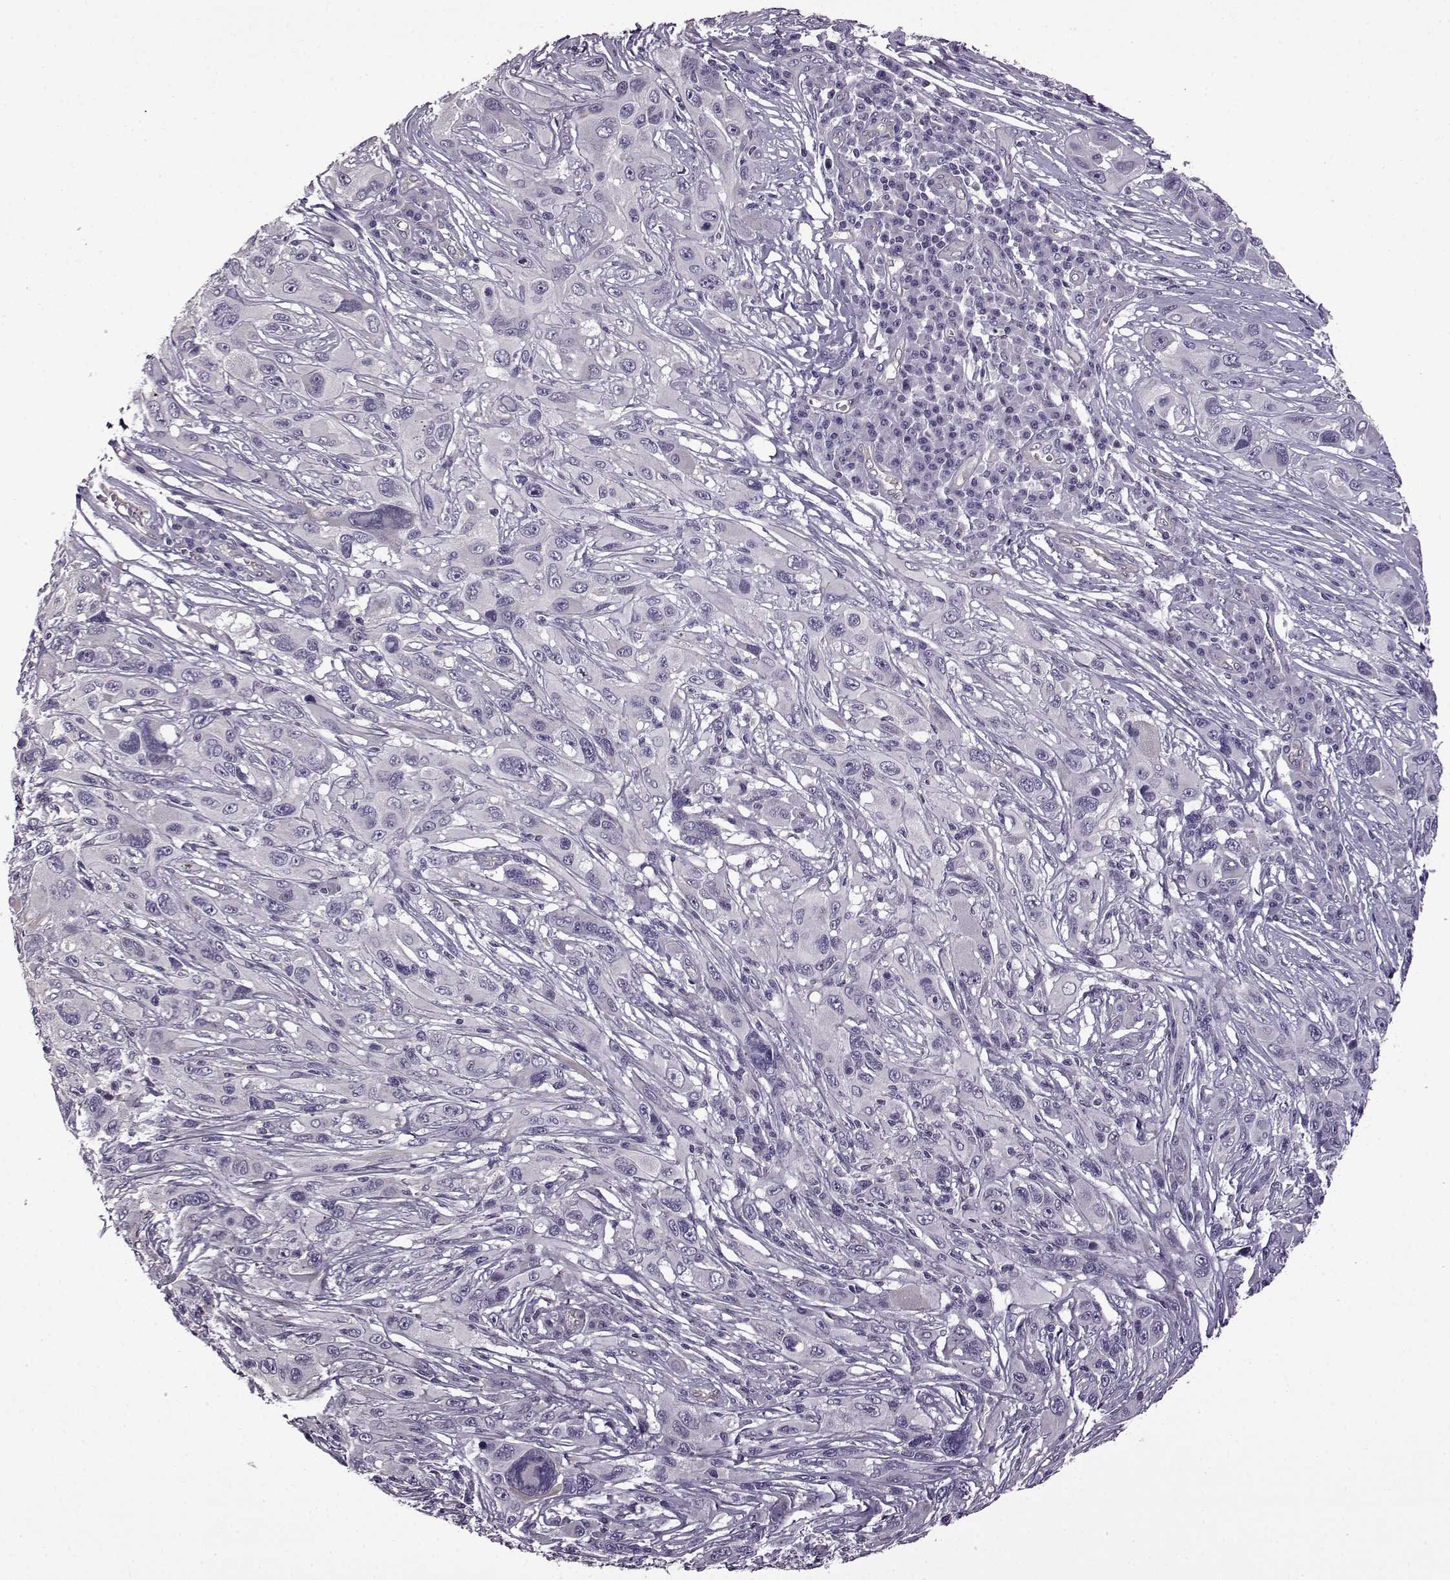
{"staining": {"intensity": "negative", "quantity": "none", "location": "none"}, "tissue": "melanoma", "cell_type": "Tumor cells", "image_type": "cancer", "snomed": [{"axis": "morphology", "description": "Malignant melanoma, NOS"}, {"axis": "topography", "description": "Skin"}], "caption": "The histopathology image demonstrates no staining of tumor cells in melanoma.", "gene": "EDDM3B", "patient": {"sex": "male", "age": 53}}